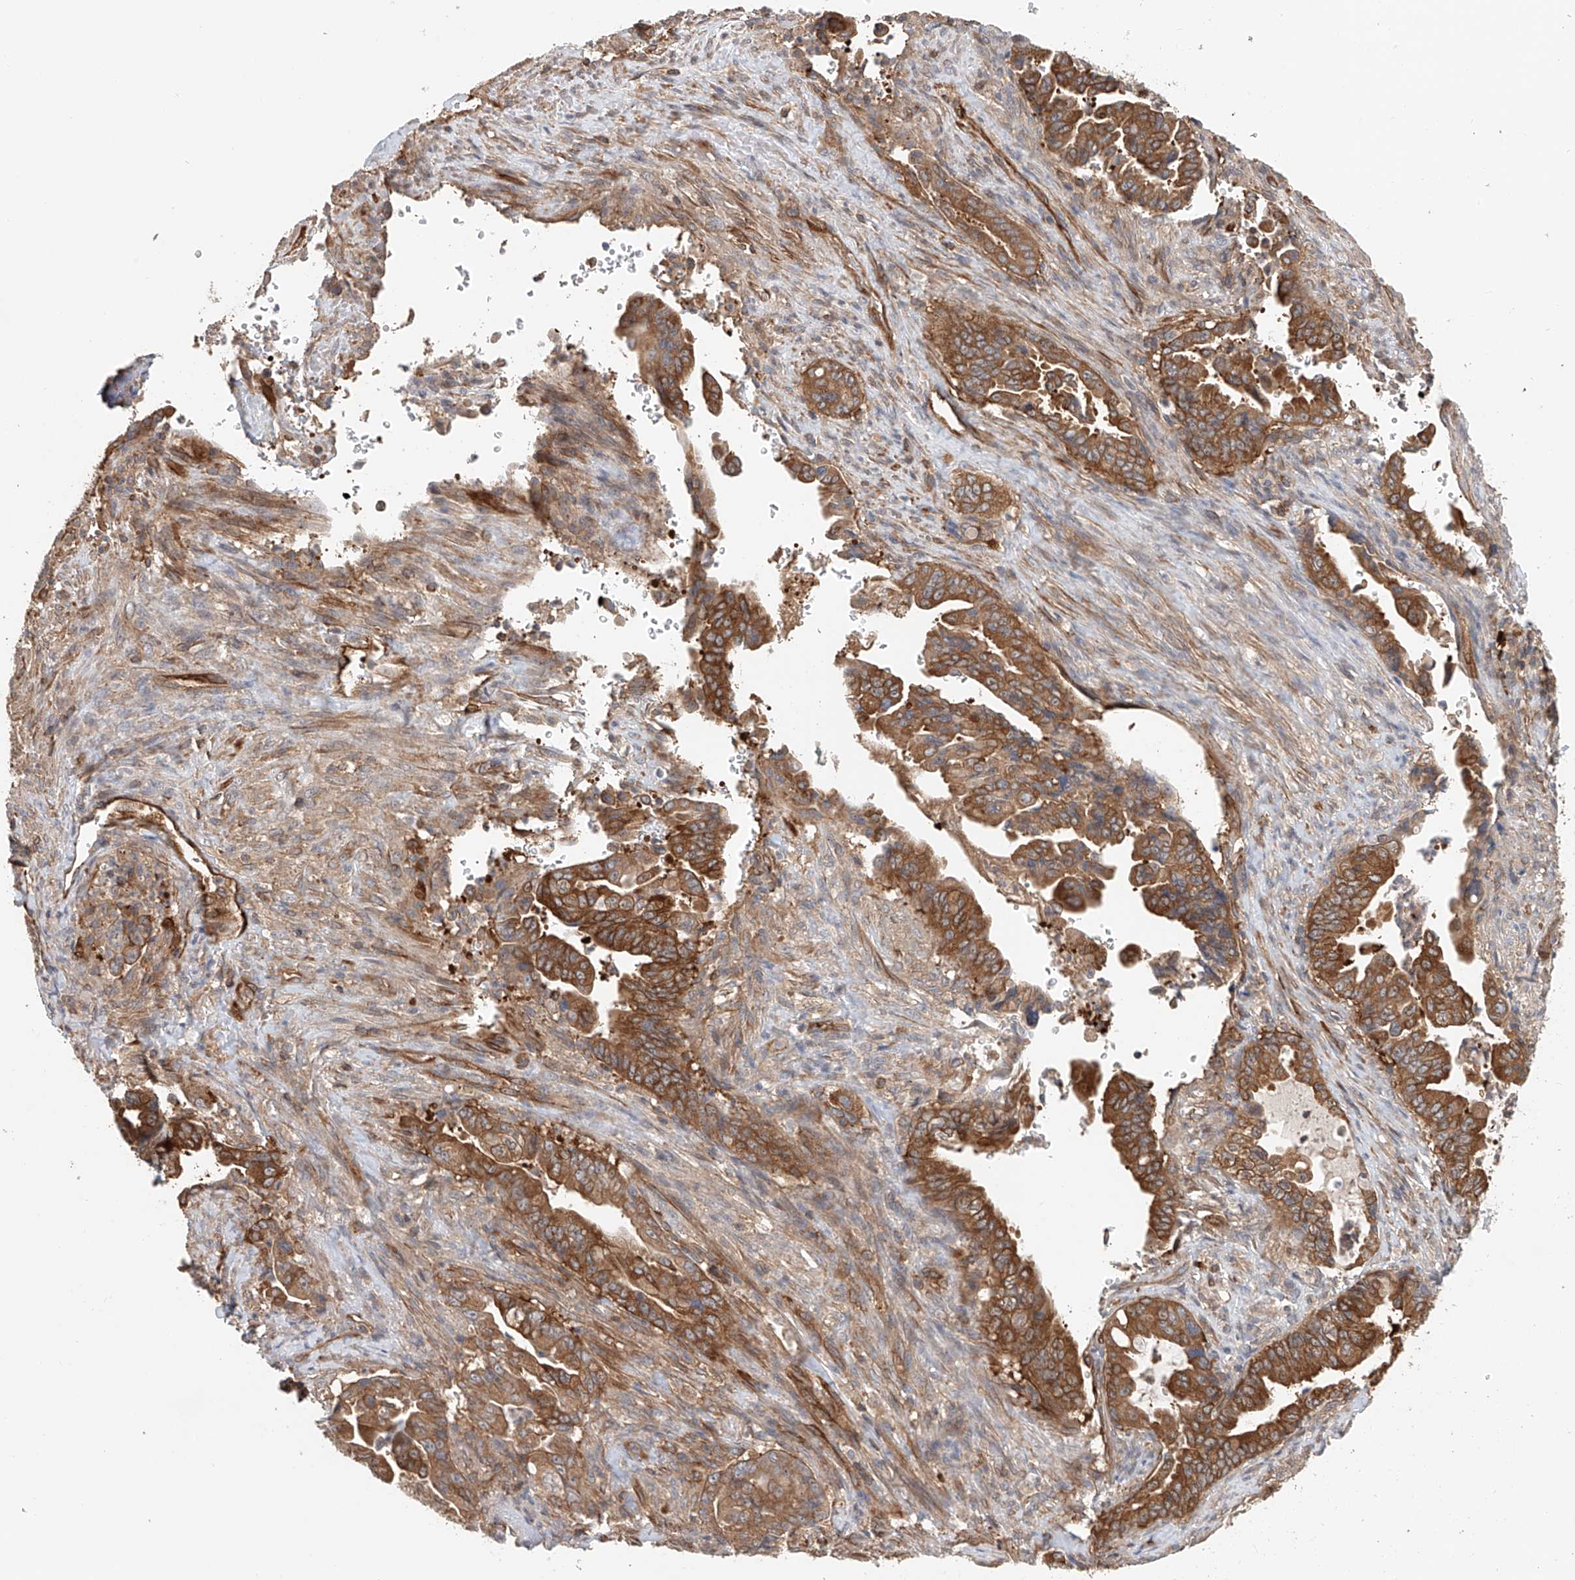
{"staining": {"intensity": "moderate", "quantity": ">75%", "location": "cytoplasmic/membranous"}, "tissue": "pancreatic cancer", "cell_type": "Tumor cells", "image_type": "cancer", "snomed": [{"axis": "morphology", "description": "Adenocarcinoma, NOS"}, {"axis": "topography", "description": "Pancreas"}], "caption": "Approximately >75% of tumor cells in human pancreatic cancer (adenocarcinoma) show moderate cytoplasmic/membranous protein staining as visualized by brown immunohistochemical staining.", "gene": "FRYL", "patient": {"sex": "male", "age": 70}}